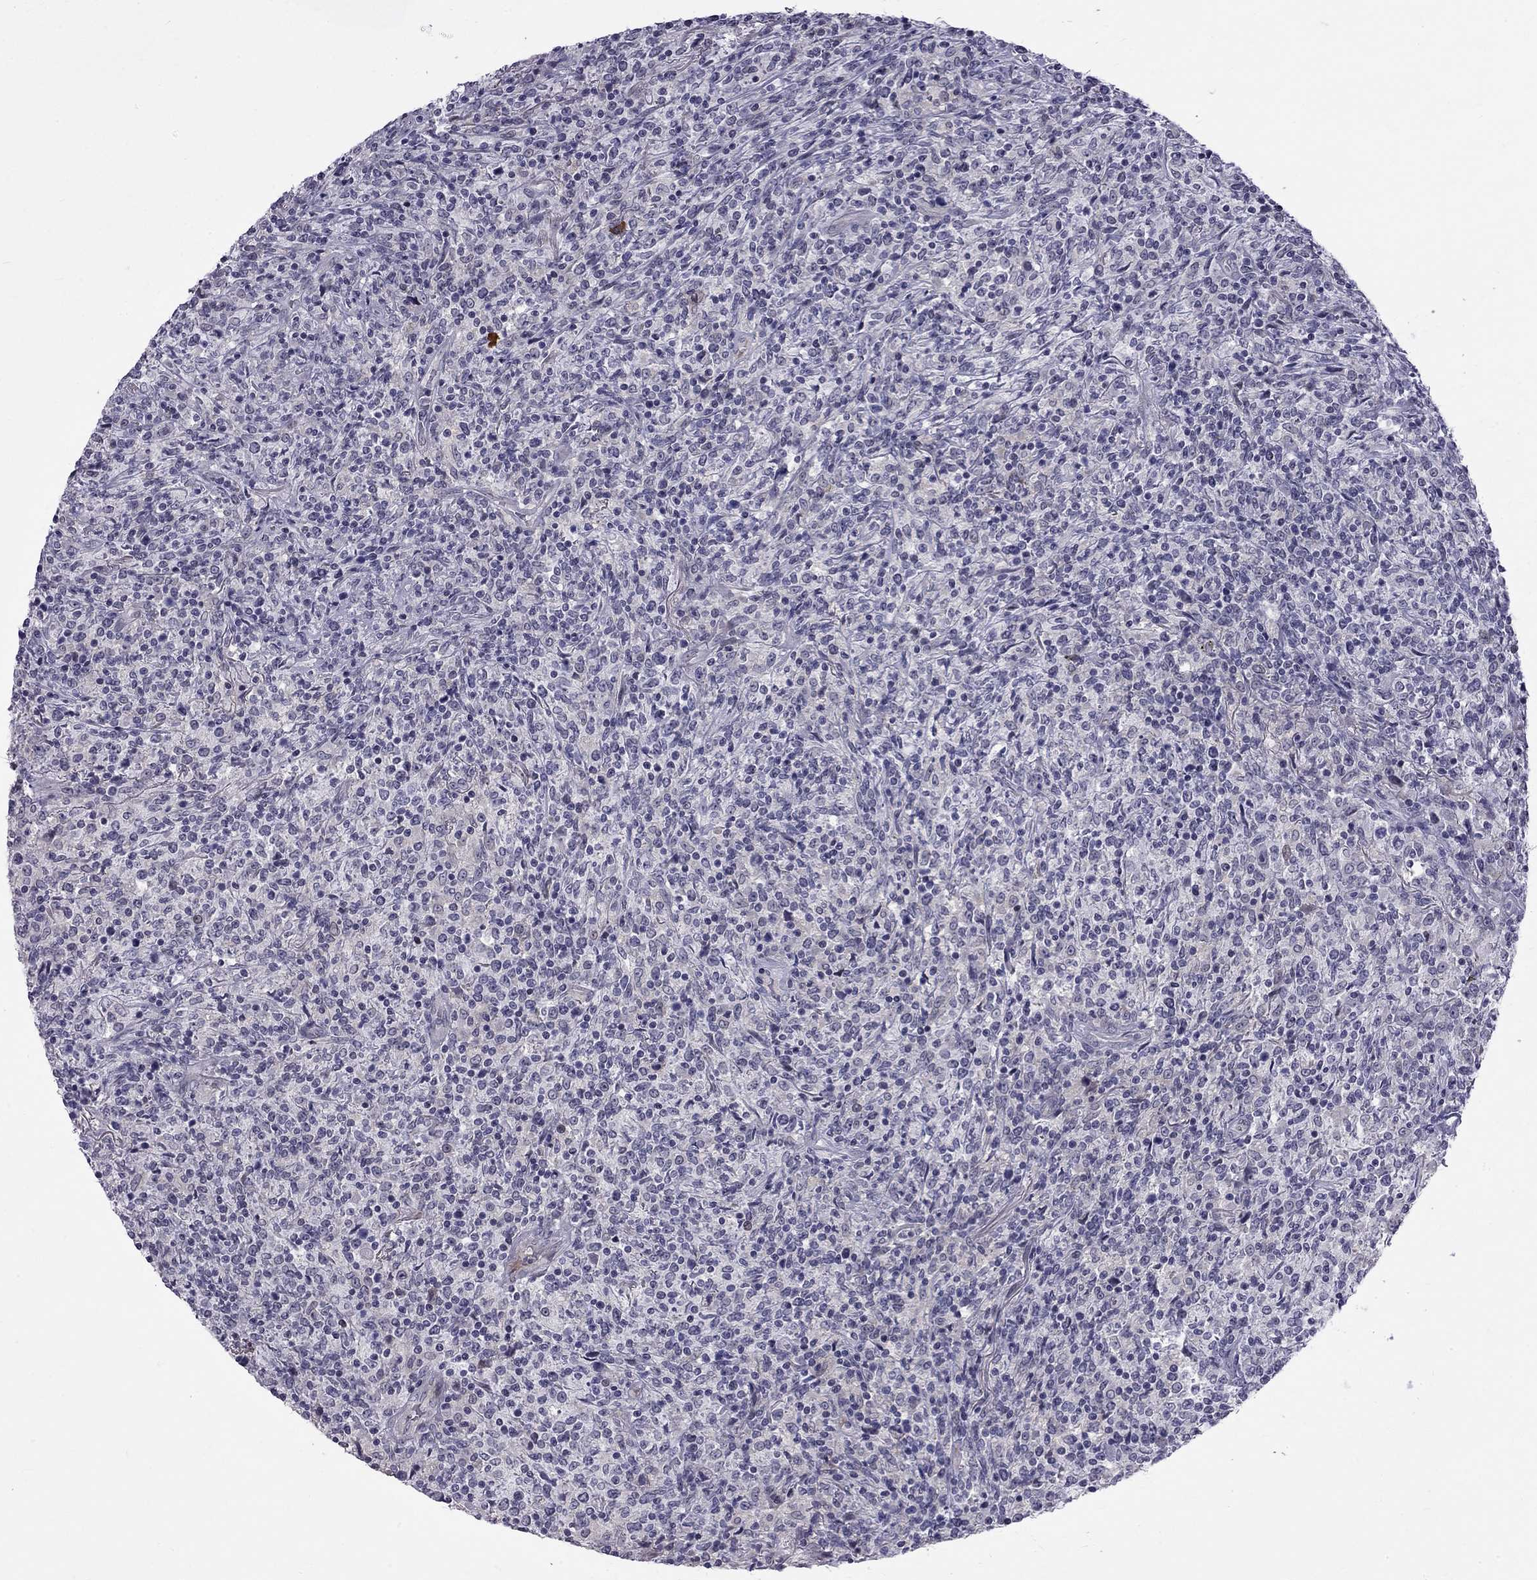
{"staining": {"intensity": "negative", "quantity": "none", "location": "none"}, "tissue": "lymphoma", "cell_type": "Tumor cells", "image_type": "cancer", "snomed": [{"axis": "morphology", "description": "Malignant lymphoma, non-Hodgkin's type, High grade"}, {"axis": "topography", "description": "Lung"}], "caption": "Tumor cells show no significant staining in lymphoma.", "gene": "RTL9", "patient": {"sex": "male", "age": 79}}